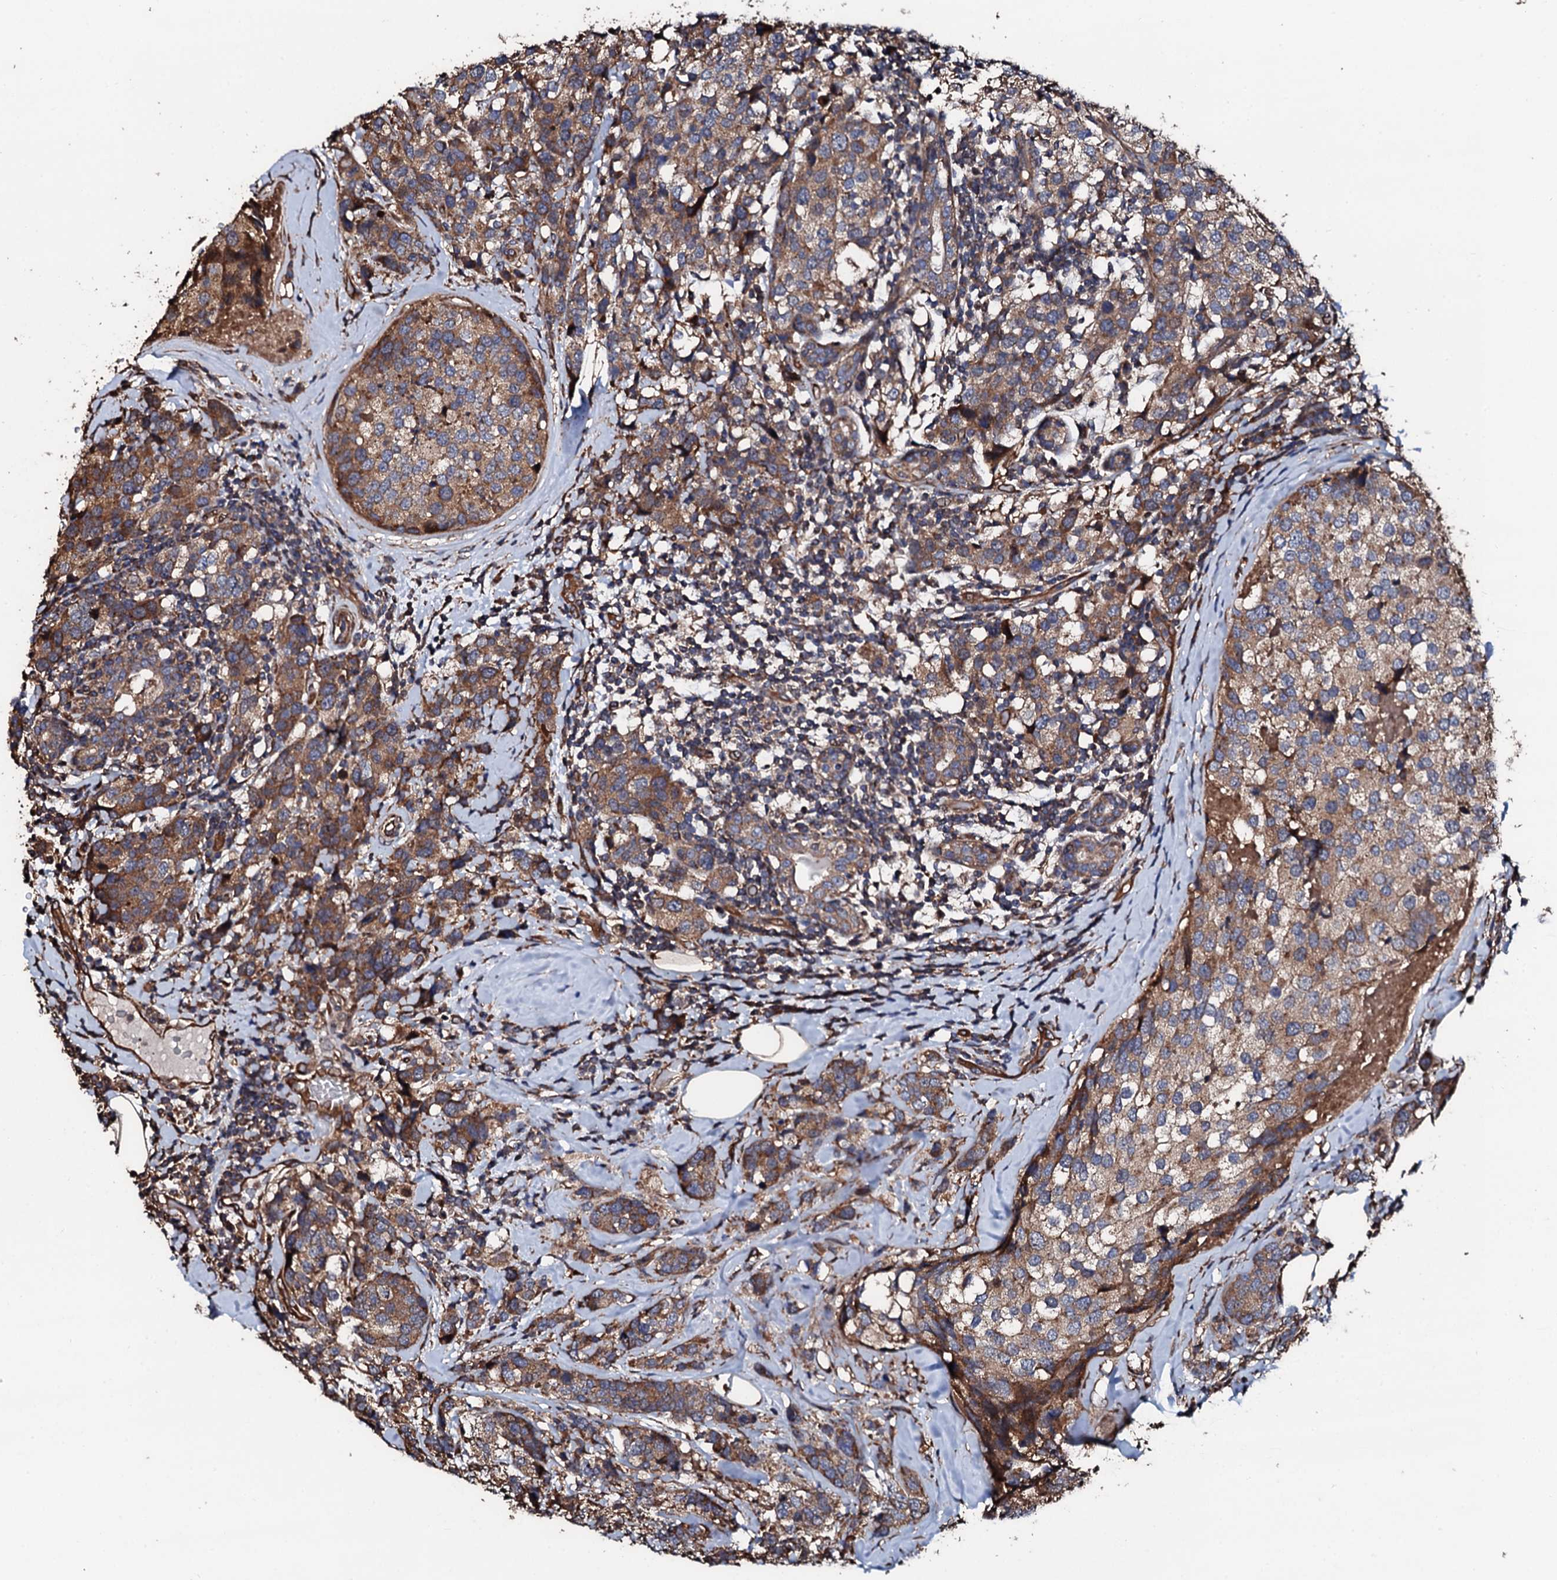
{"staining": {"intensity": "moderate", "quantity": ">75%", "location": "cytoplasmic/membranous"}, "tissue": "breast cancer", "cell_type": "Tumor cells", "image_type": "cancer", "snomed": [{"axis": "morphology", "description": "Lobular carcinoma"}, {"axis": "topography", "description": "Breast"}], "caption": "A brown stain shows moderate cytoplasmic/membranous expression of a protein in human lobular carcinoma (breast) tumor cells. The protein of interest is stained brown, and the nuclei are stained in blue (DAB (3,3'-diaminobenzidine) IHC with brightfield microscopy, high magnification).", "gene": "CKAP5", "patient": {"sex": "female", "age": 59}}